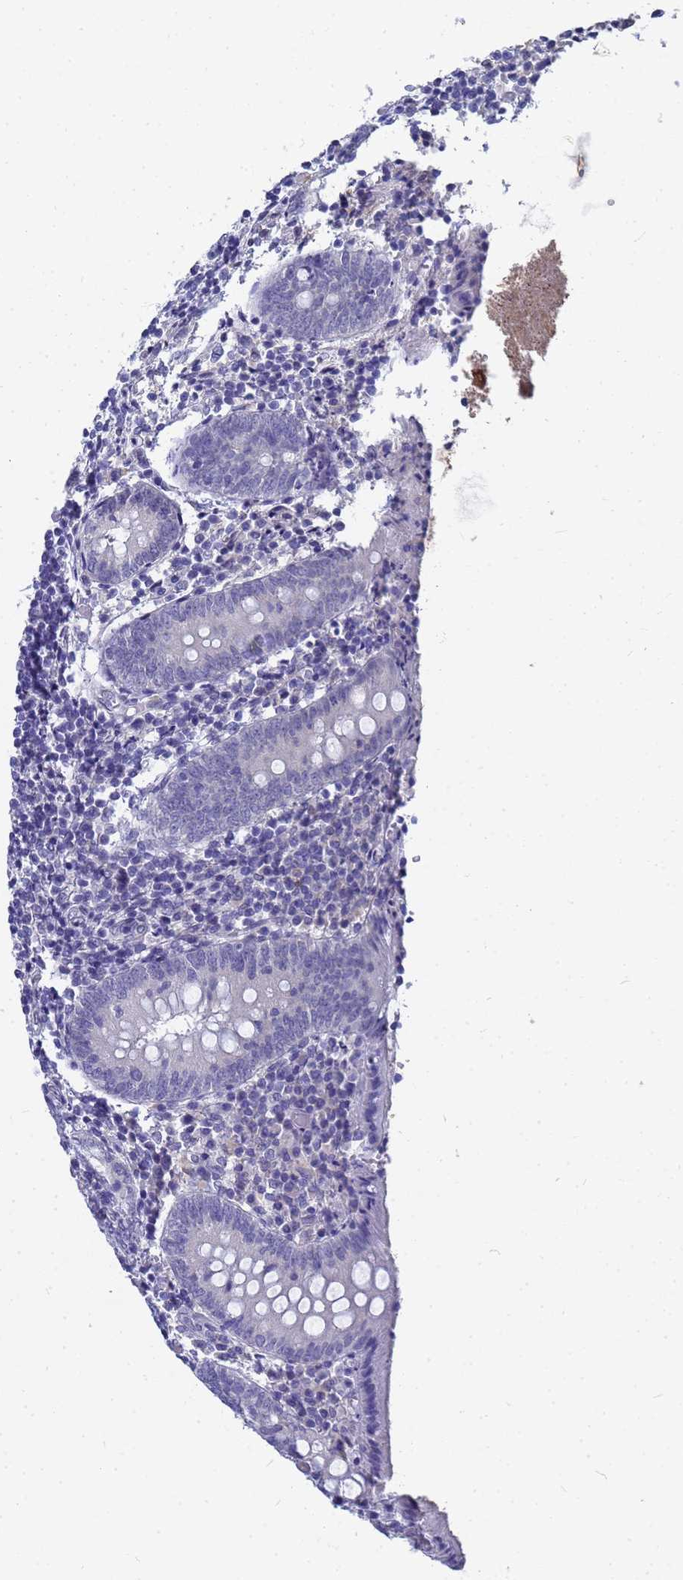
{"staining": {"intensity": "negative", "quantity": "none", "location": "none"}, "tissue": "appendix", "cell_type": "Glandular cells", "image_type": "normal", "snomed": [{"axis": "morphology", "description": "Normal tissue, NOS"}, {"axis": "topography", "description": "Appendix"}], "caption": "Immunohistochemistry (IHC) micrograph of normal appendix: human appendix stained with DAB reveals no significant protein staining in glandular cells. (Brightfield microscopy of DAB (3,3'-diaminobenzidine) immunohistochemistry (IHC) at high magnification).", "gene": "FAM166B", "patient": {"sex": "female", "age": 17}}